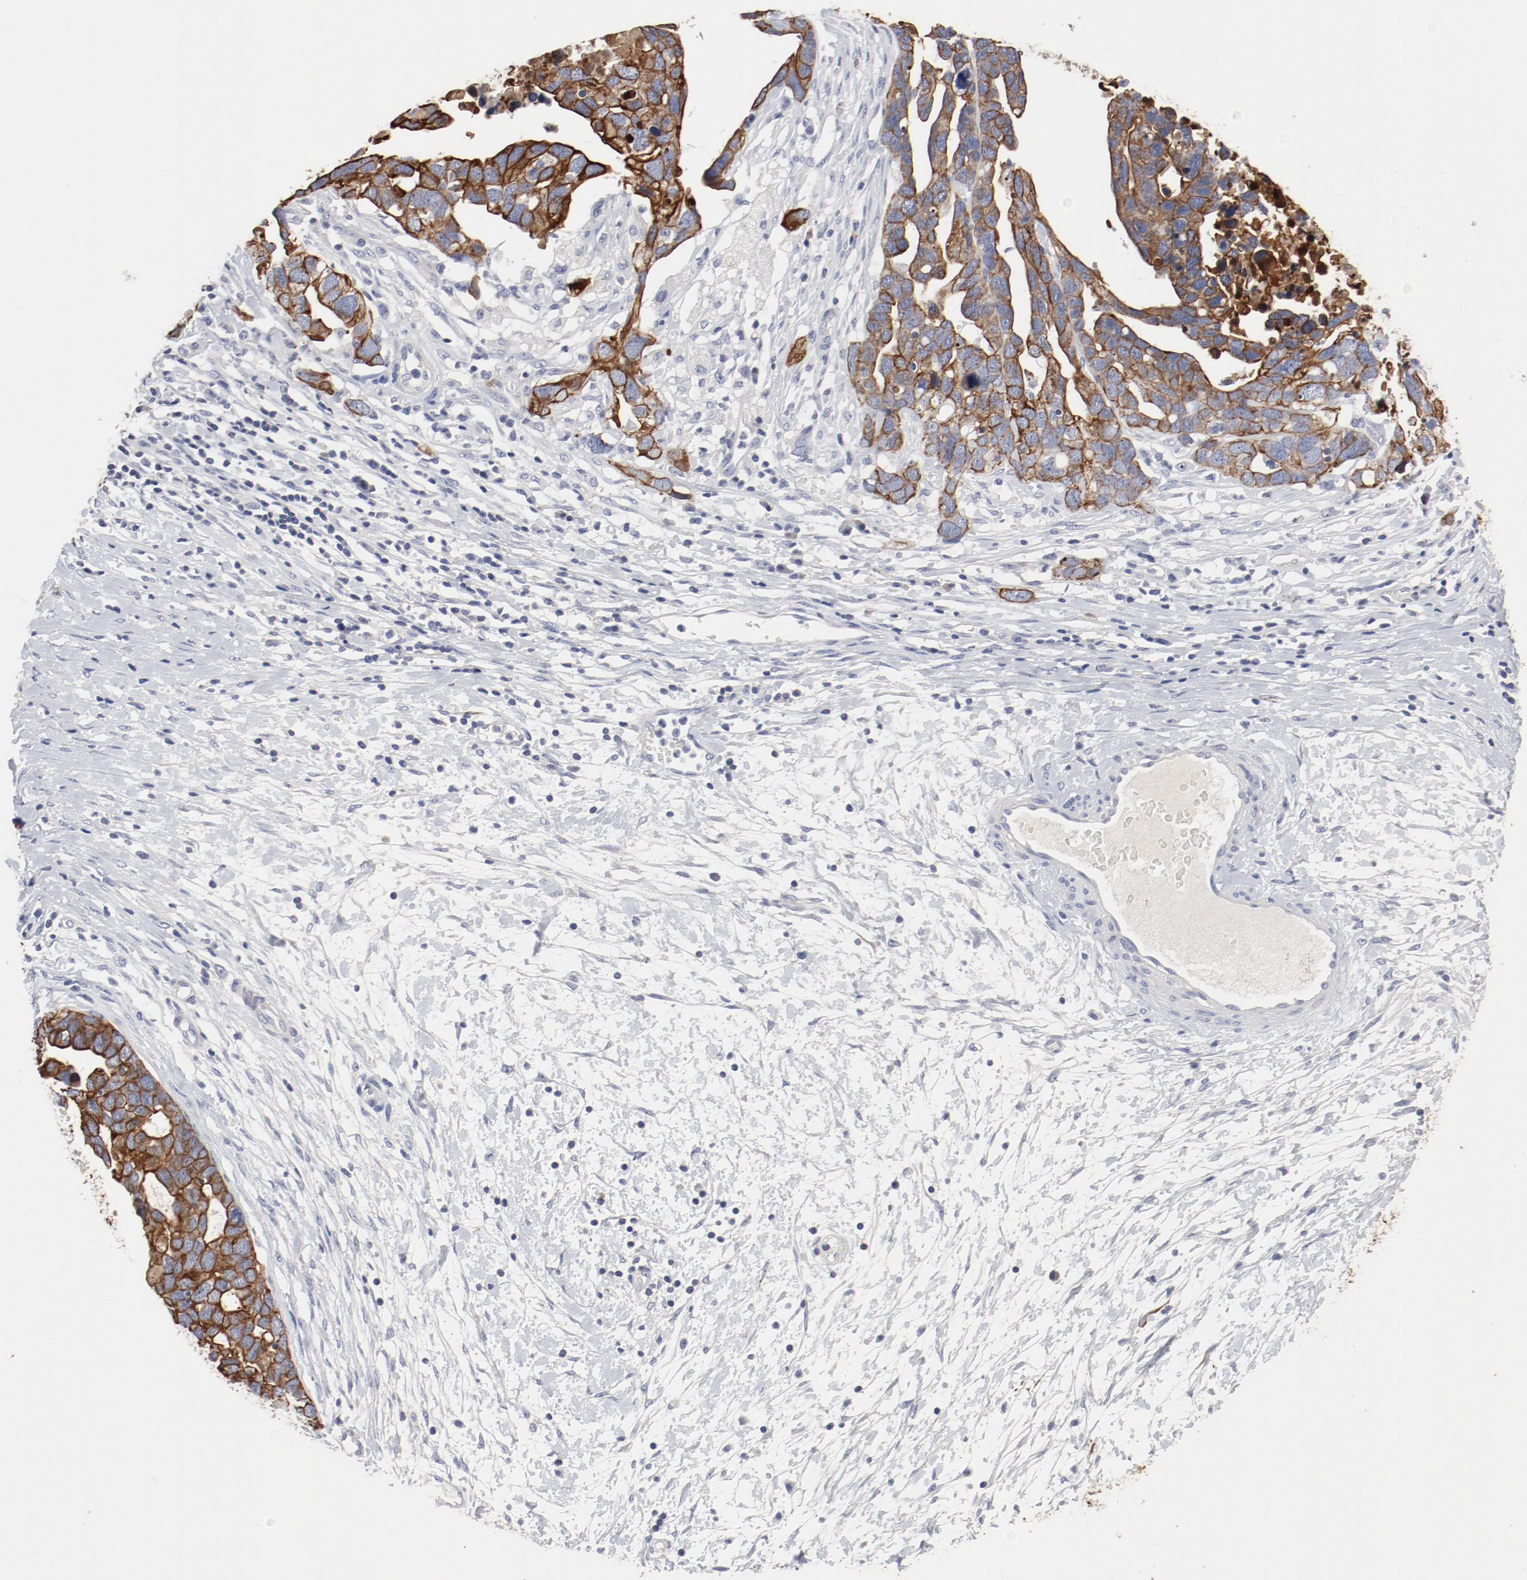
{"staining": {"intensity": "strong", "quantity": ">75%", "location": "cytoplasmic/membranous"}, "tissue": "ovarian cancer", "cell_type": "Tumor cells", "image_type": "cancer", "snomed": [{"axis": "morphology", "description": "Cystadenocarcinoma, serous, NOS"}, {"axis": "topography", "description": "Ovary"}], "caption": "About >75% of tumor cells in ovarian cancer exhibit strong cytoplasmic/membranous protein positivity as visualized by brown immunohistochemical staining.", "gene": "TSPAN6", "patient": {"sex": "female", "age": 54}}